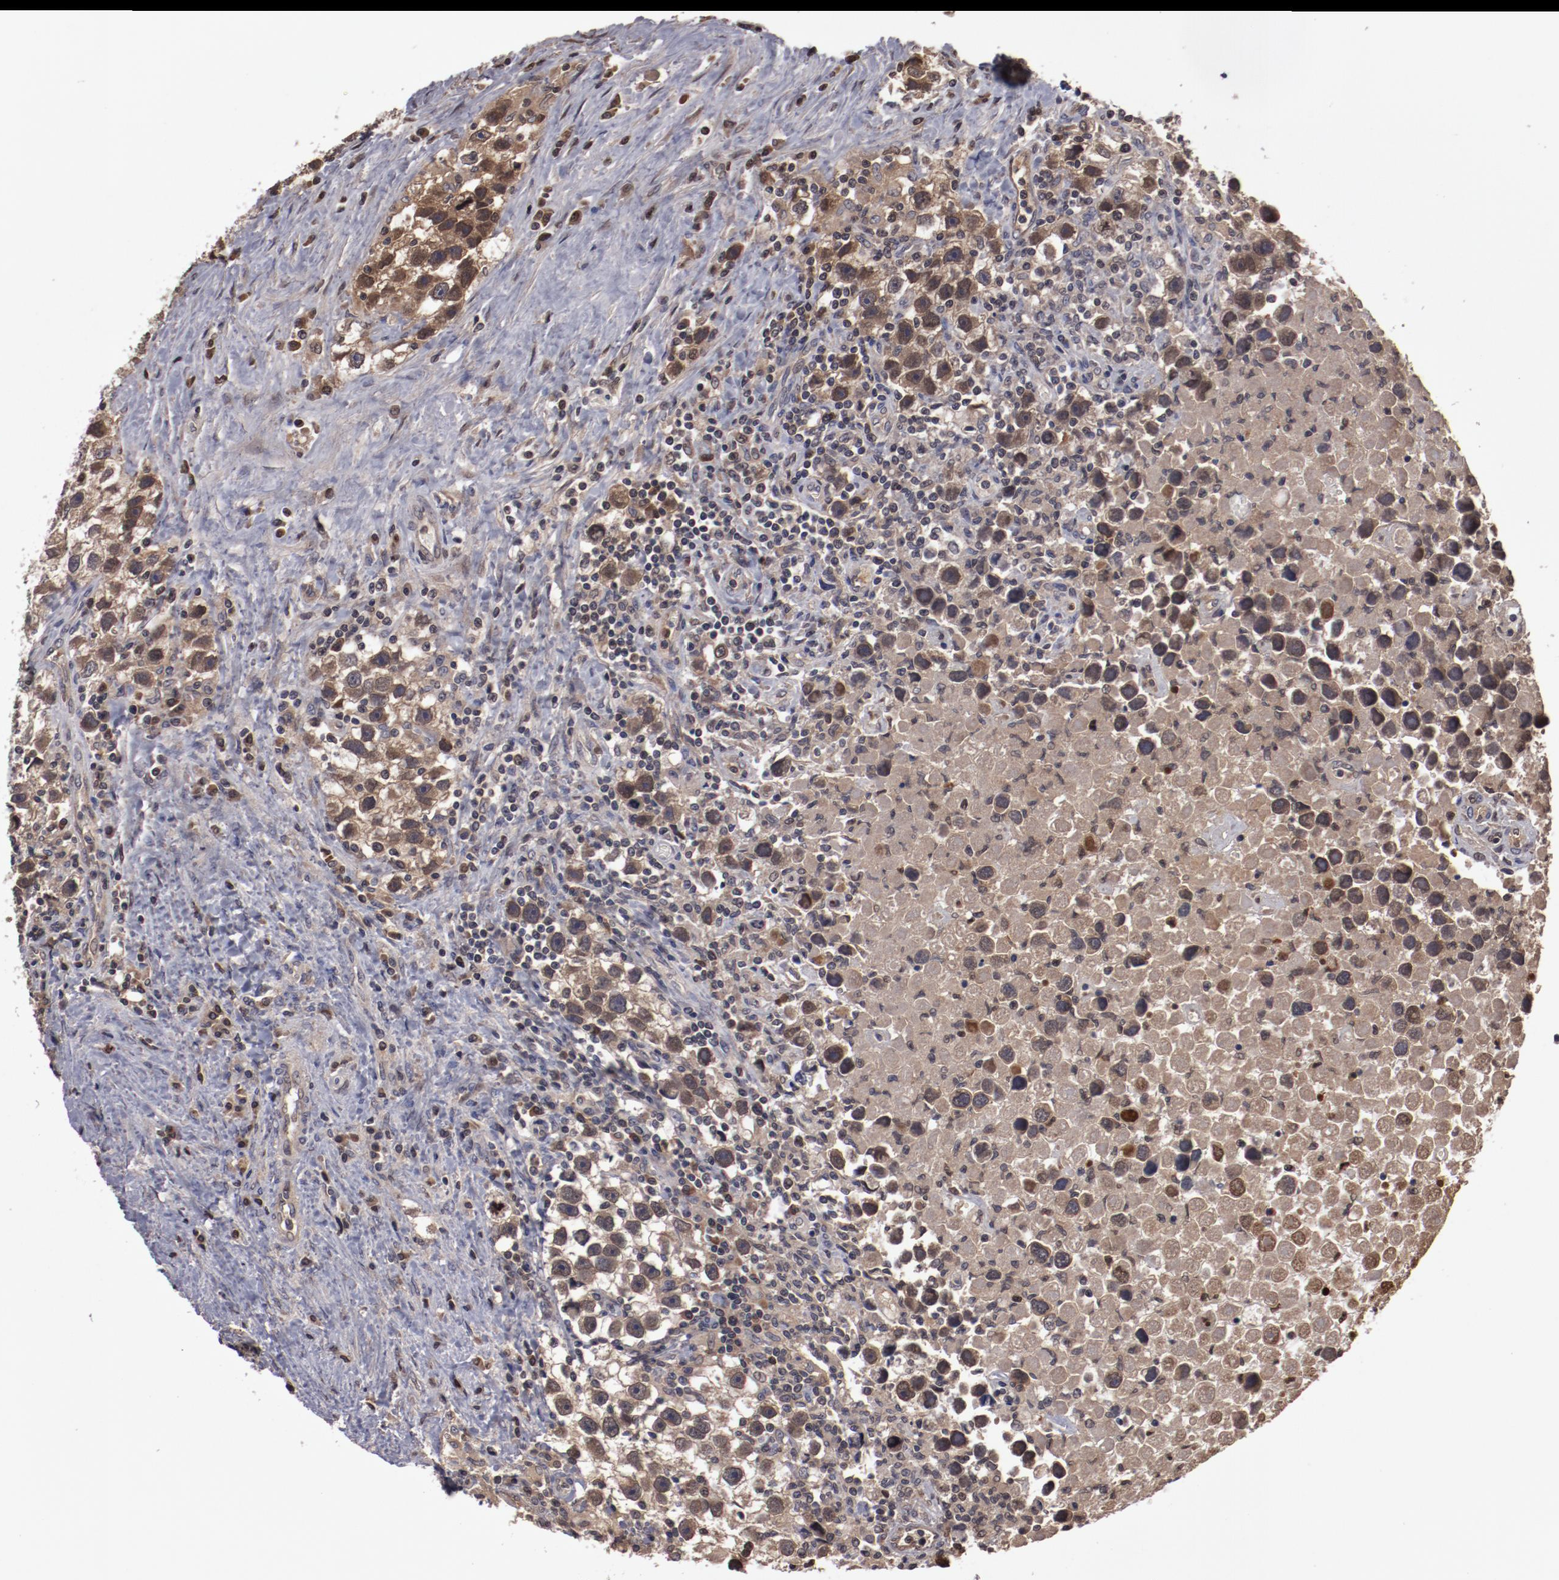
{"staining": {"intensity": "moderate", "quantity": ">75%", "location": "cytoplasmic/membranous,nuclear"}, "tissue": "testis cancer", "cell_type": "Tumor cells", "image_type": "cancer", "snomed": [{"axis": "morphology", "description": "Seminoma, NOS"}, {"axis": "topography", "description": "Testis"}], "caption": "Human testis cancer stained with a brown dye exhibits moderate cytoplasmic/membranous and nuclear positive staining in approximately >75% of tumor cells.", "gene": "SERPINA7", "patient": {"sex": "male", "age": 43}}